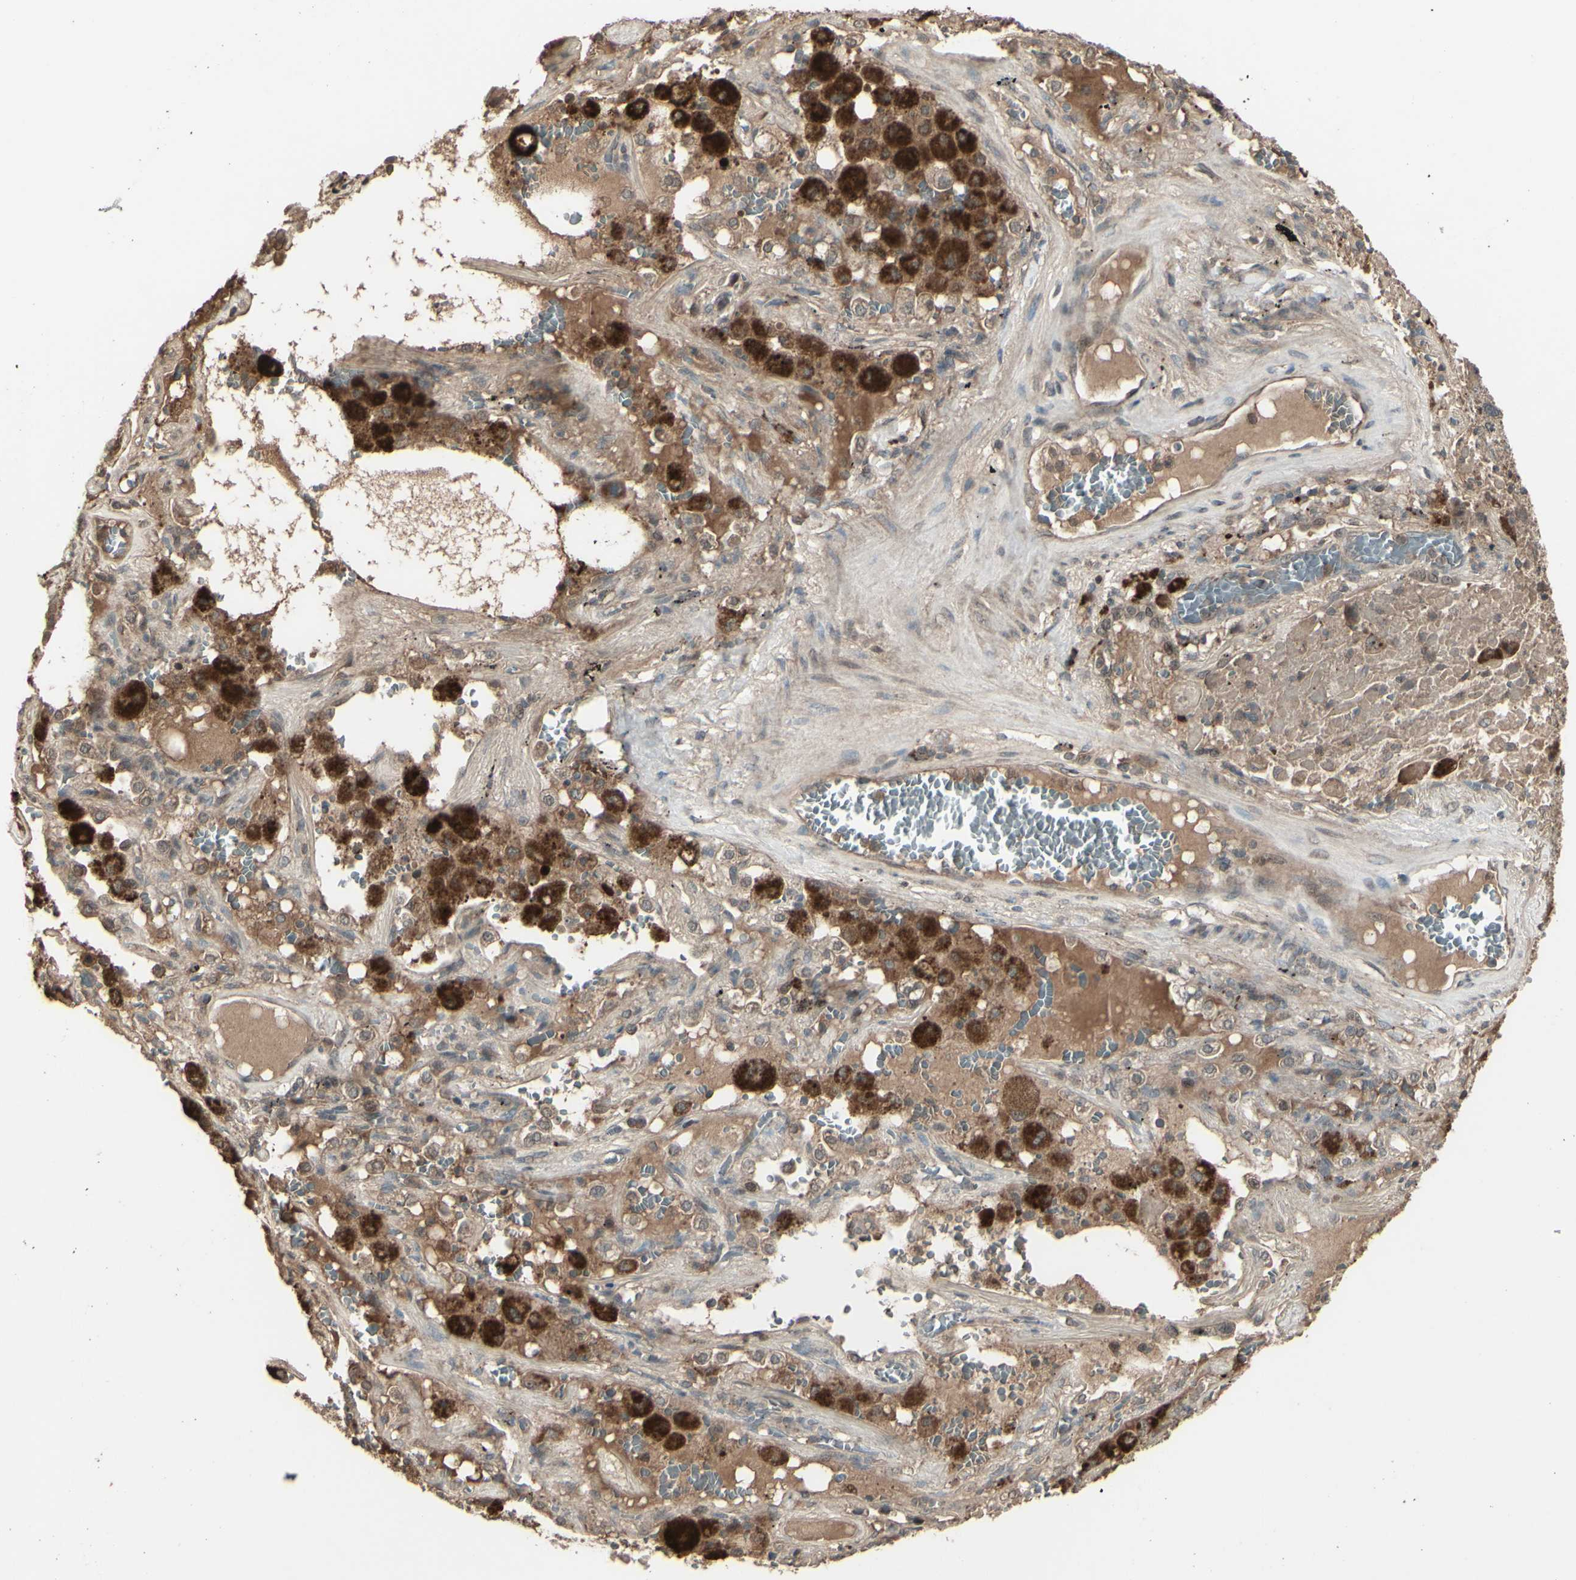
{"staining": {"intensity": "weak", "quantity": ">75%", "location": "cytoplasmic/membranous"}, "tissue": "lung cancer", "cell_type": "Tumor cells", "image_type": "cancer", "snomed": [{"axis": "morphology", "description": "Squamous cell carcinoma, NOS"}, {"axis": "topography", "description": "Lung"}], "caption": "Lung squamous cell carcinoma stained with IHC exhibits weak cytoplasmic/membranous expression in about >75% of tumor cells. (IHC, brightfield microscopy, high magnification).", "gene": "GNAS", "patient": {"sex": "male", "age": 57}}